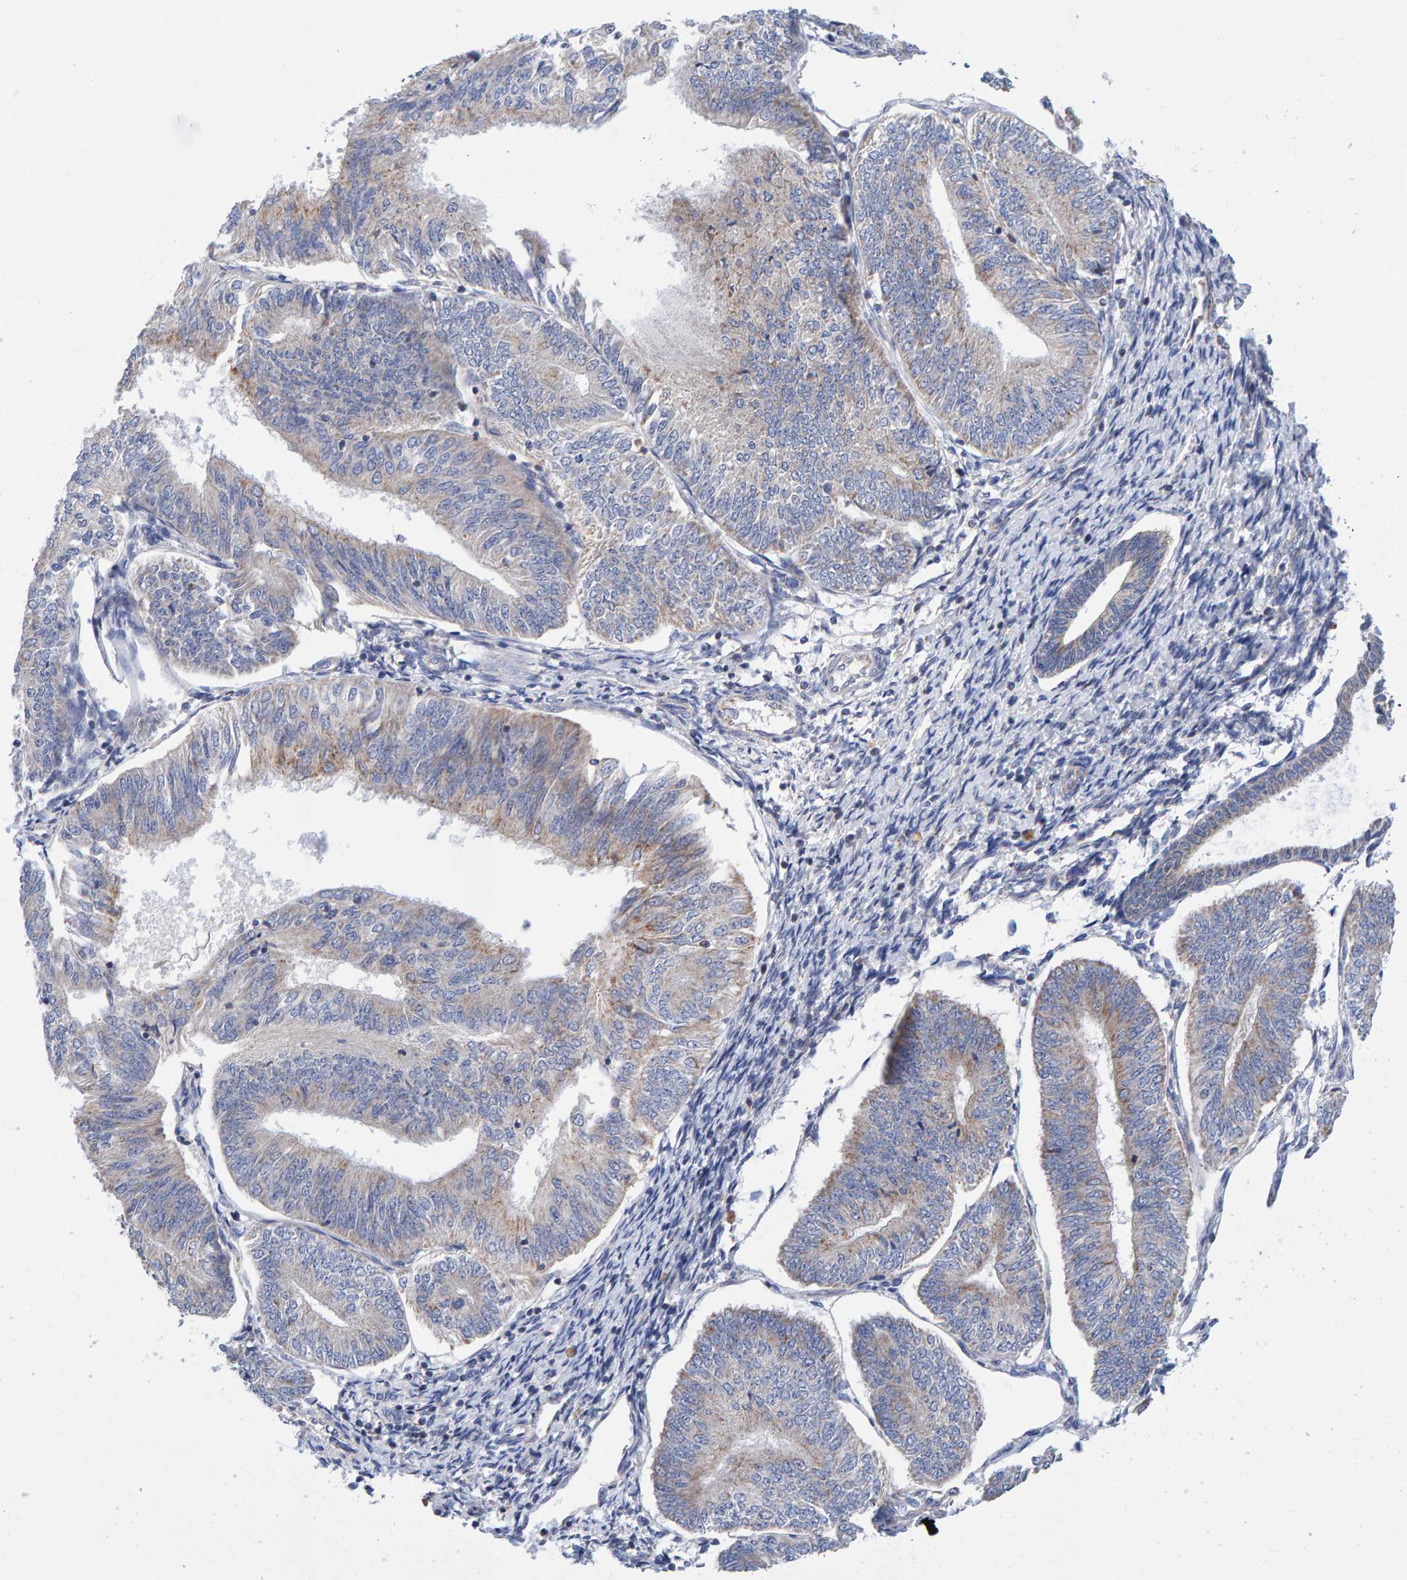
{"staining": {"intensity": "negative", "quantity": "none", "location": "none"}, "tissue": "endometrial cancer", "cell_type": "Tumor cells", "image_type": "cancer", "snomed": [{"axis": "morphology", "description": "Adenocarcinoma, NOS"}, {"axis": "topography", "description": "Endometrium"}], "caption": "This is a micrograph of immunohistochemistry staining of adenocarcinoma (endometrial), which shows no positivity in tumor cells.", "gene": "EFR3A", "patient": {"sex": "female", "age": 58}}